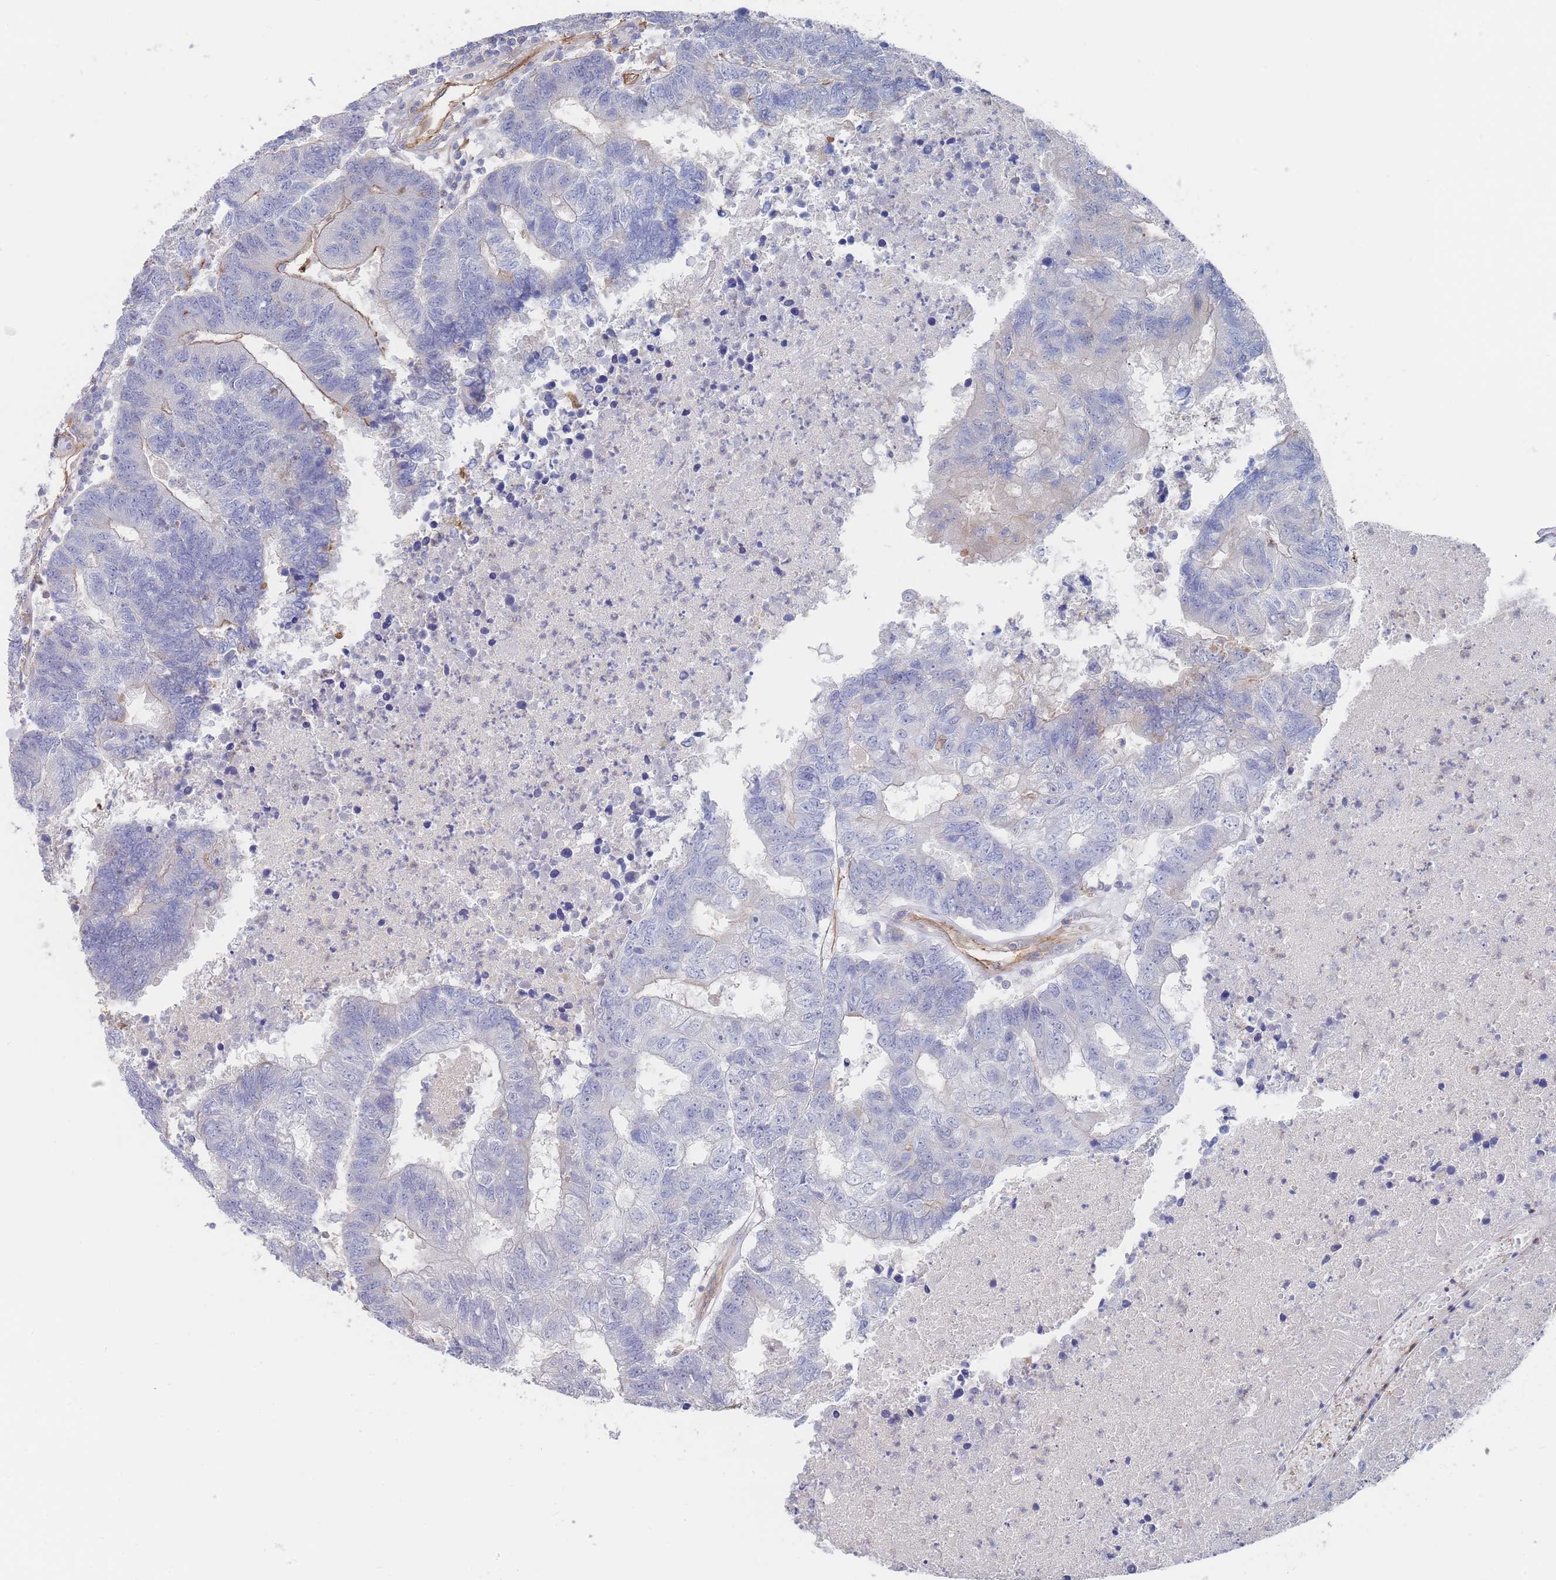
{"staining": {"intensity": "negative", "quantity": "none", "location": "none"}, "tissue": "colorectal cancer", "cell_type": "Tumor cells", "image_type": "cancer", "snomed": [{"axis": "morphology", "description": "Adenocarcinoma, NOS"}, {"axis": "topography", "description": "Colon"}], "caption": "Immunohistochemical staining of human adenocarcinoma (colorectal) exhibits no significant expression in tumor cells.", "gene": "G6PC1", "patient": {"sex": "female", "age": 48}}